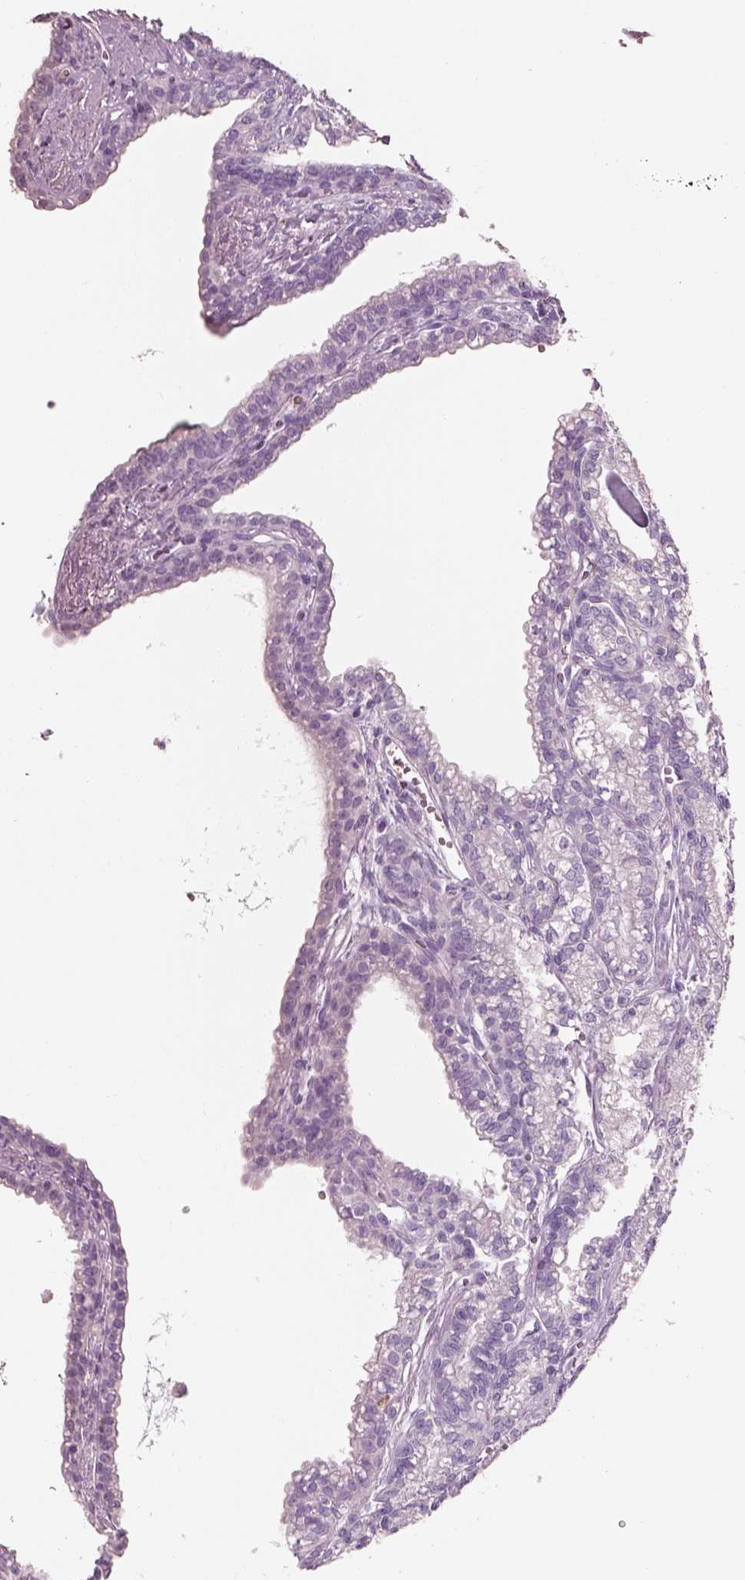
{"staining": {"intensity": "negative", "quantity": "none", "location": "none"}, "tissue": "seminal vesicle", "cell_type": "Glandular cells", "image_type": "normal", "snomed": [{"axis": "morphology", "description": "Normal tissue, NOS"}, {"axis": "morphology", "description": "Urothelial carcinoma, NOS"}, {"axis": "topography", "description": "Urinary bladder"}, {"axis": "topography", "description": "Seminal veicle"}], "caption": "IHC photomicrograph of normal seminal vesicle: human seminal vesicle stained with DAB displays no significant protein expression in glandular cells.", "gene": "PNOC", "patient": {"sex": "male", "age": 76}}